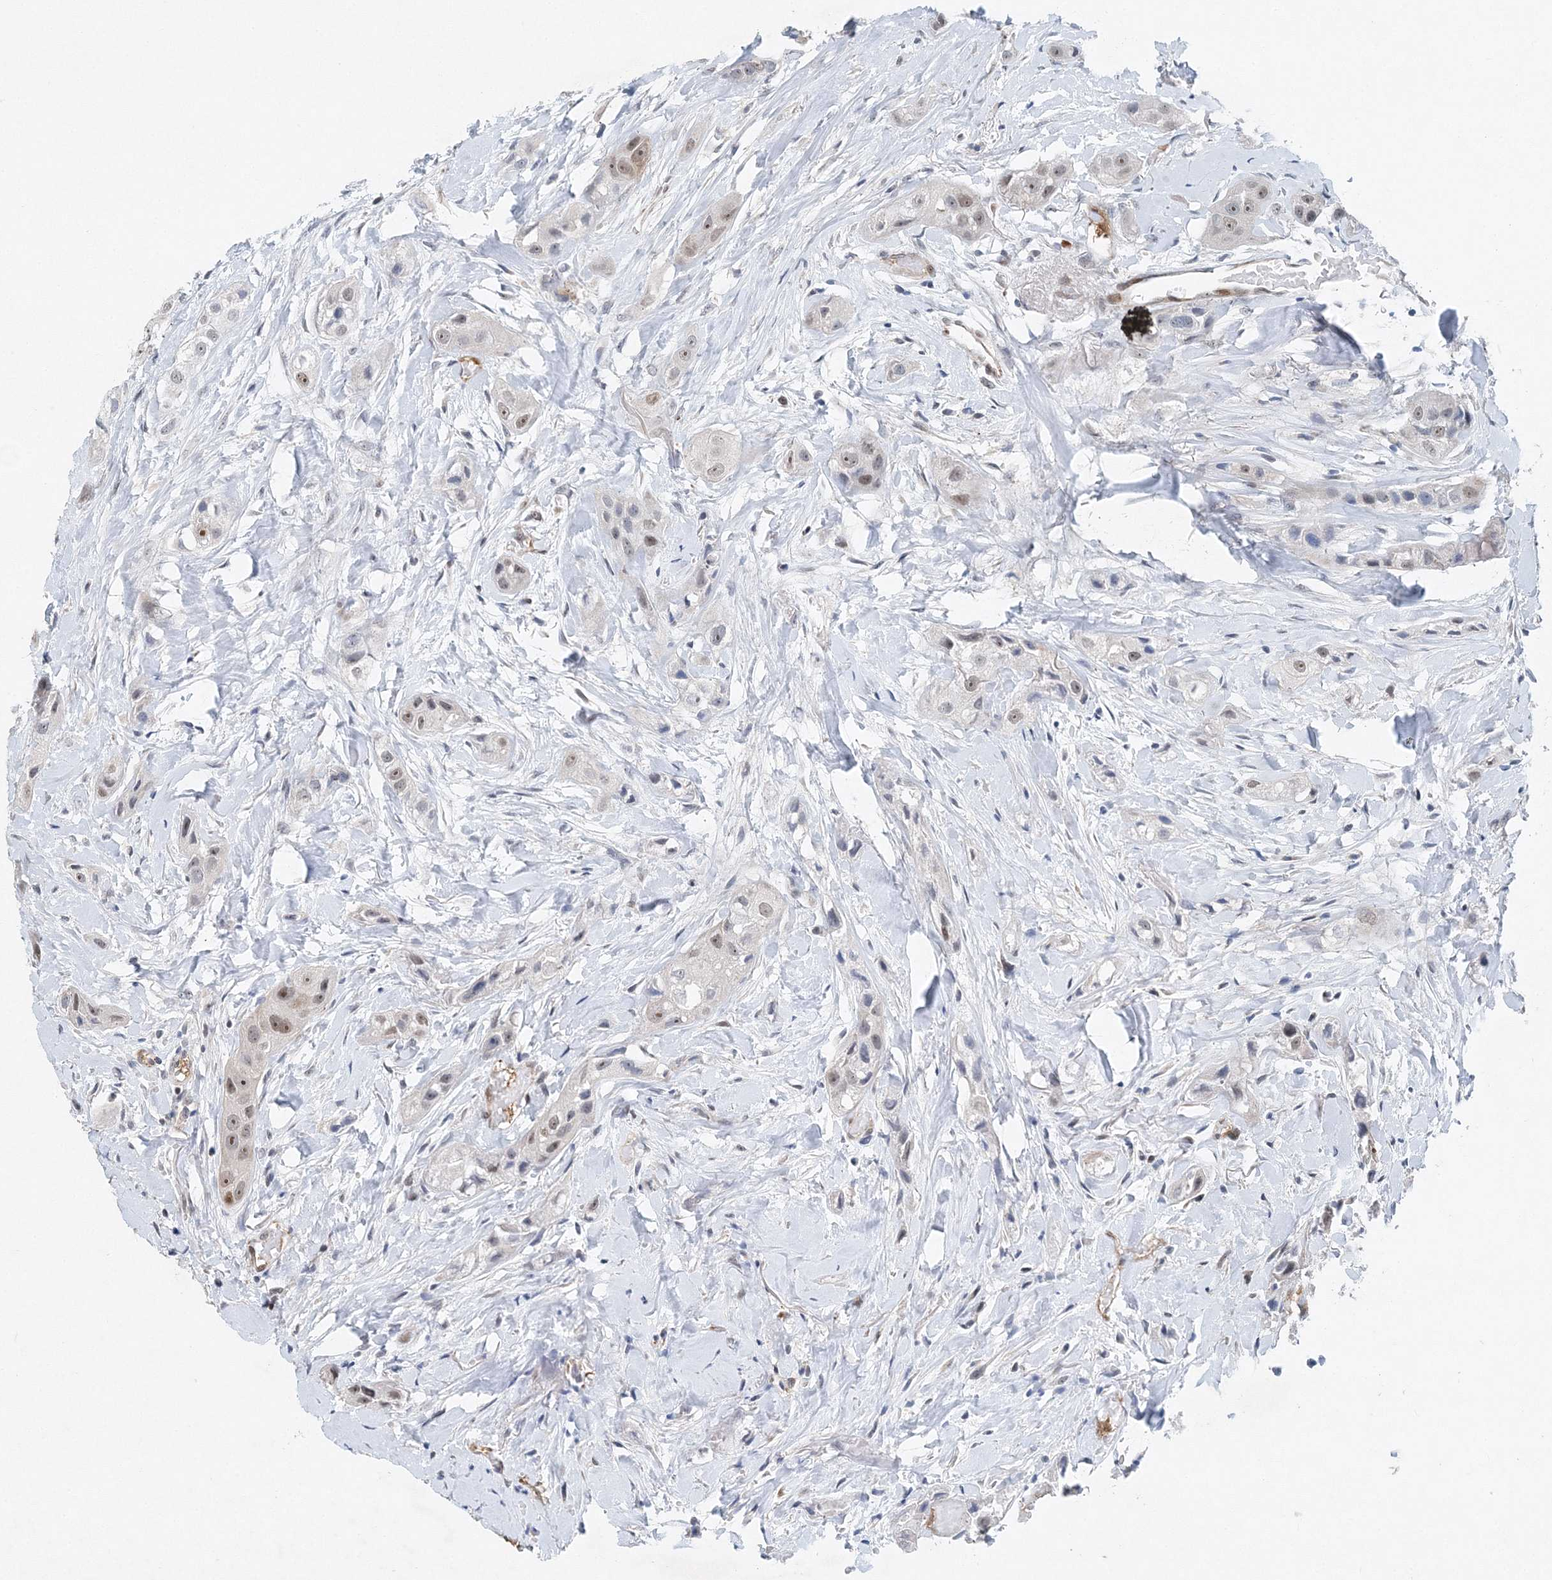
{"staining": {"intensity": "moderate", "quantity": "25%-75%", "location": "nuclear"}, "tissue": "head and neck cancer", "cell_type": "Tumor cells", "image_type": "cancer", "snomed": [{"axis": "morphology", "description": "Normal tissue, NOS"}, {"axis": "morphology", "description": "Squamous cell carcinoma, NOS"}, {"axis": "topography", "description": "Skeletal muscle"}, {"axis": "topography", "description": "Head-Neck"}], "caption": "Tumor cells reveal medium levels of moderate nuclear staining in approximately 25%-75% of cells in head and neck squamous cell carcinoma. (Brightfield microscopy of DAB IHC at high magnification).", "gene": "UIMC1", "patient": {"sex": "male", "age": 51}}